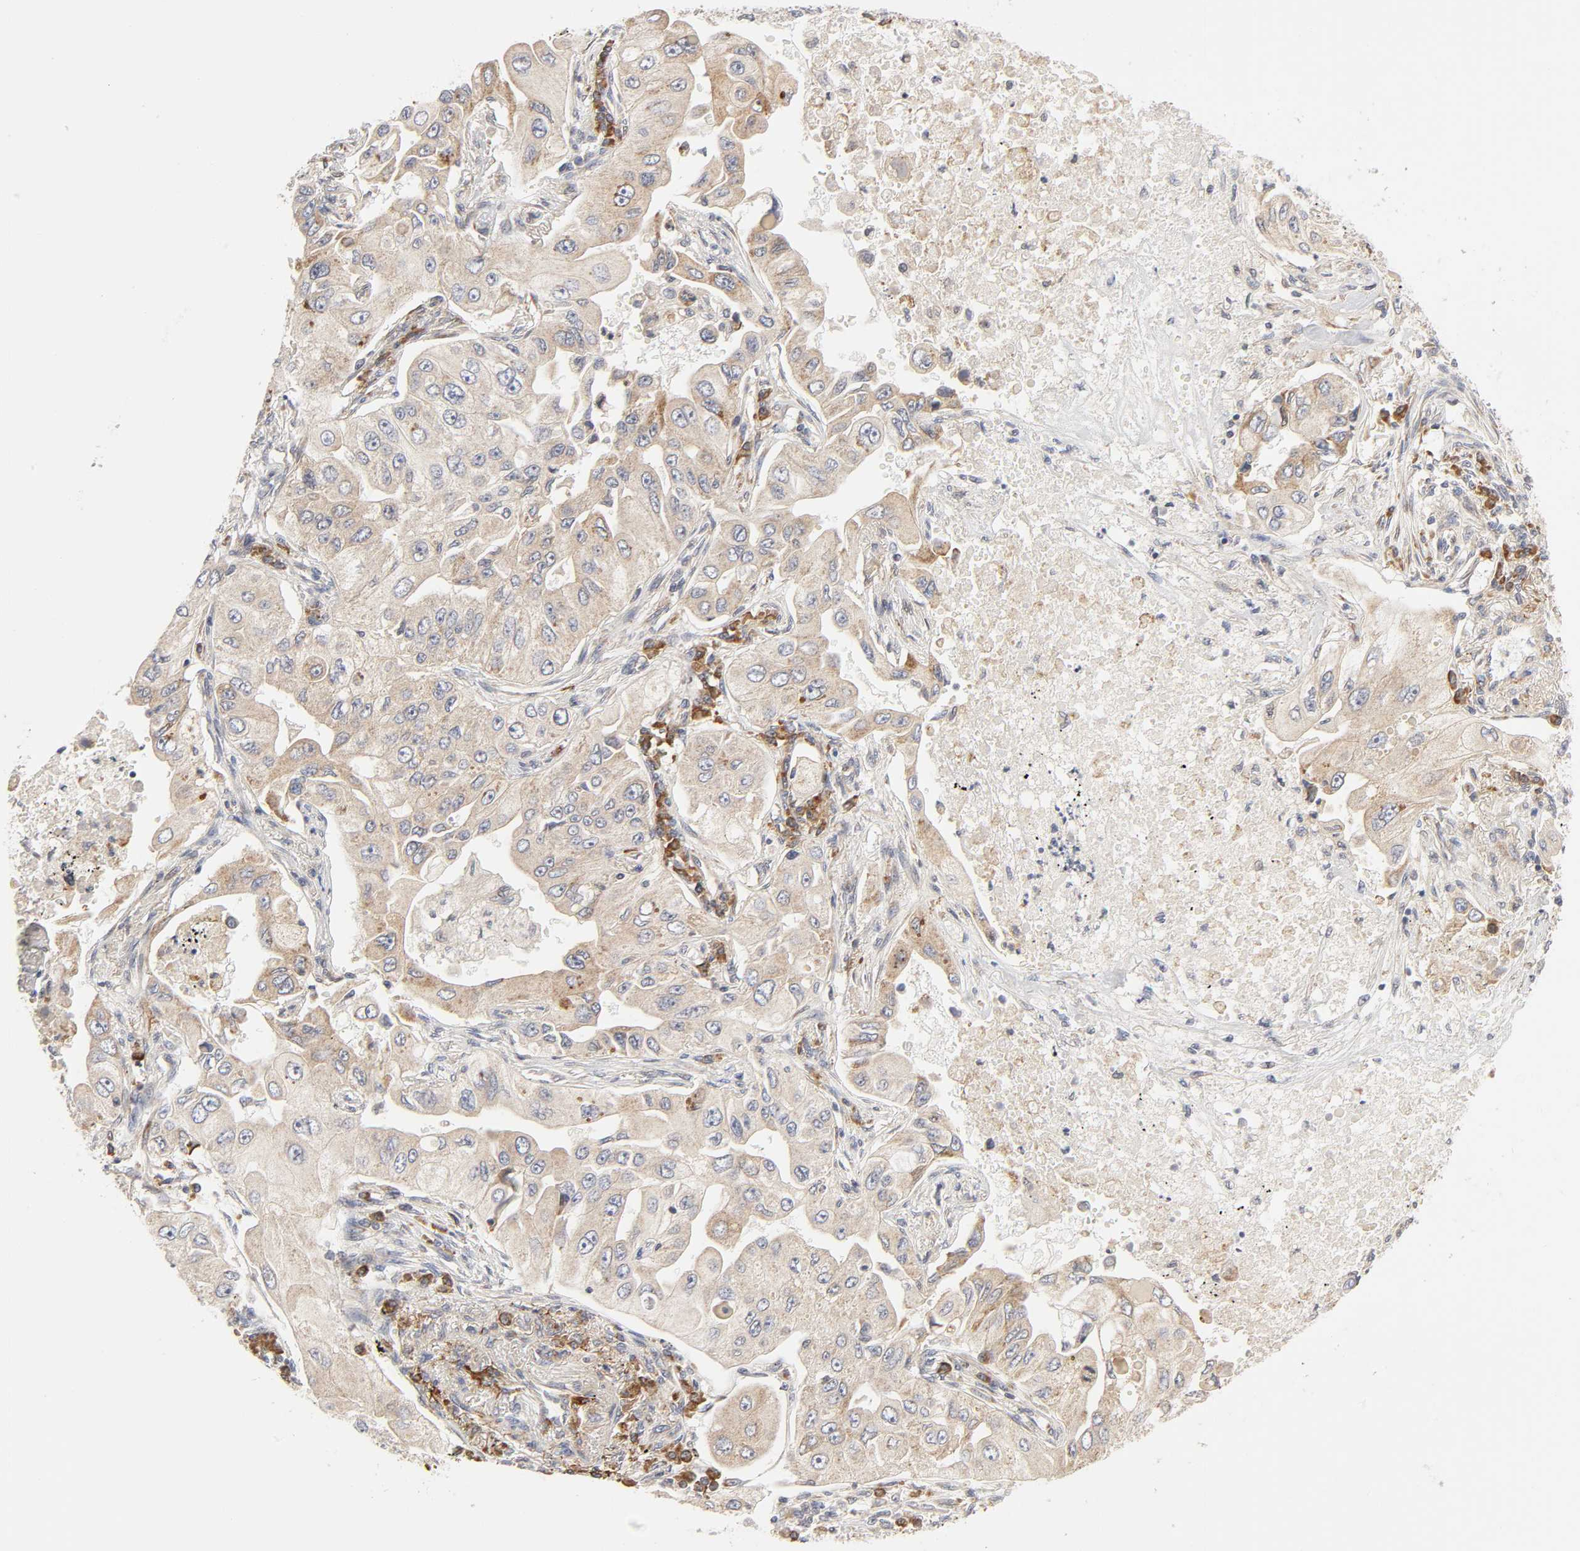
{"staining": {"intensity": "weak", "quantity": ">75%", "location": "cytoplasmic/membranous"}, "tissue": "lung cancer", "cell_type": "Tumor cells", "image_type": "cancer", "snomed": [{"axis": "morphology", "description": "Adenocarcinoma, NOS"}, {"axis": "topography", "description": "Lung"}], "caption": "Protein analysis of lung adenocarcinoma tissue exhibits weak cytoplasmic/membranous expression in approximately >75% of tumor cells.", "gene": "IL4R", "patient": {"sex": "male", "age": 84}}